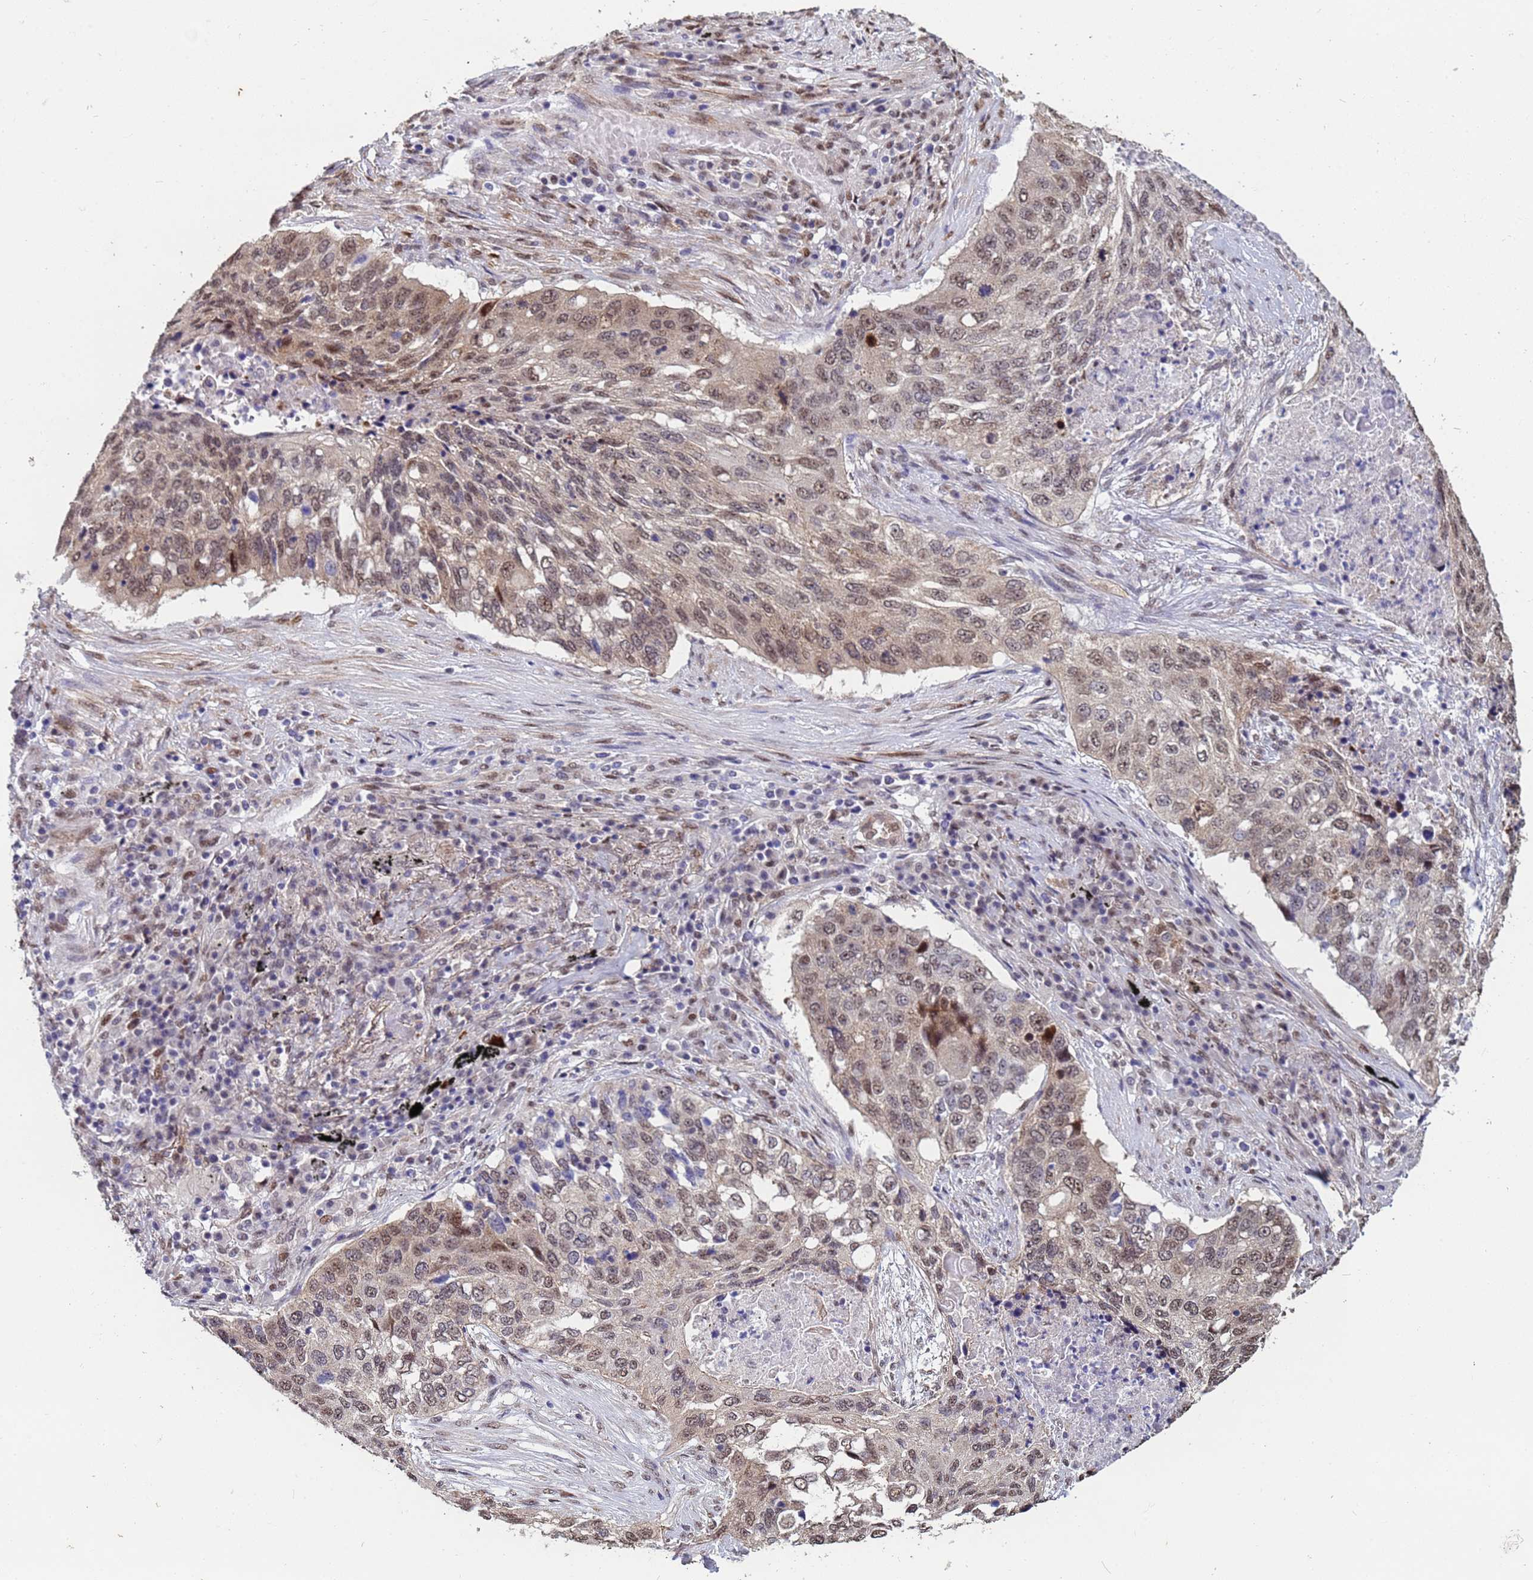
{"staining": {"intensity": "weak", "quantity": ">75%", "location": "nuclear"}, "tissue": "lung cancer", "cell_type": "Tumor cells", "image_type": "cancer", "snomed": [{"axis": "morphology", "description": "Squamous cell carcinoma, NOS"}, {"axis": "topography", "description": "Lung"}], "caption": "A histopathology image of human lung cancer (squamous cell carcinoma) stained for a protein exhibits weak nuclear brown staining in tumor cells. (DAB = brown stain, brightfield microscopy at high magnification).", "gene": "TRIP6", "patient": {"sex": "female", "age": 63}}